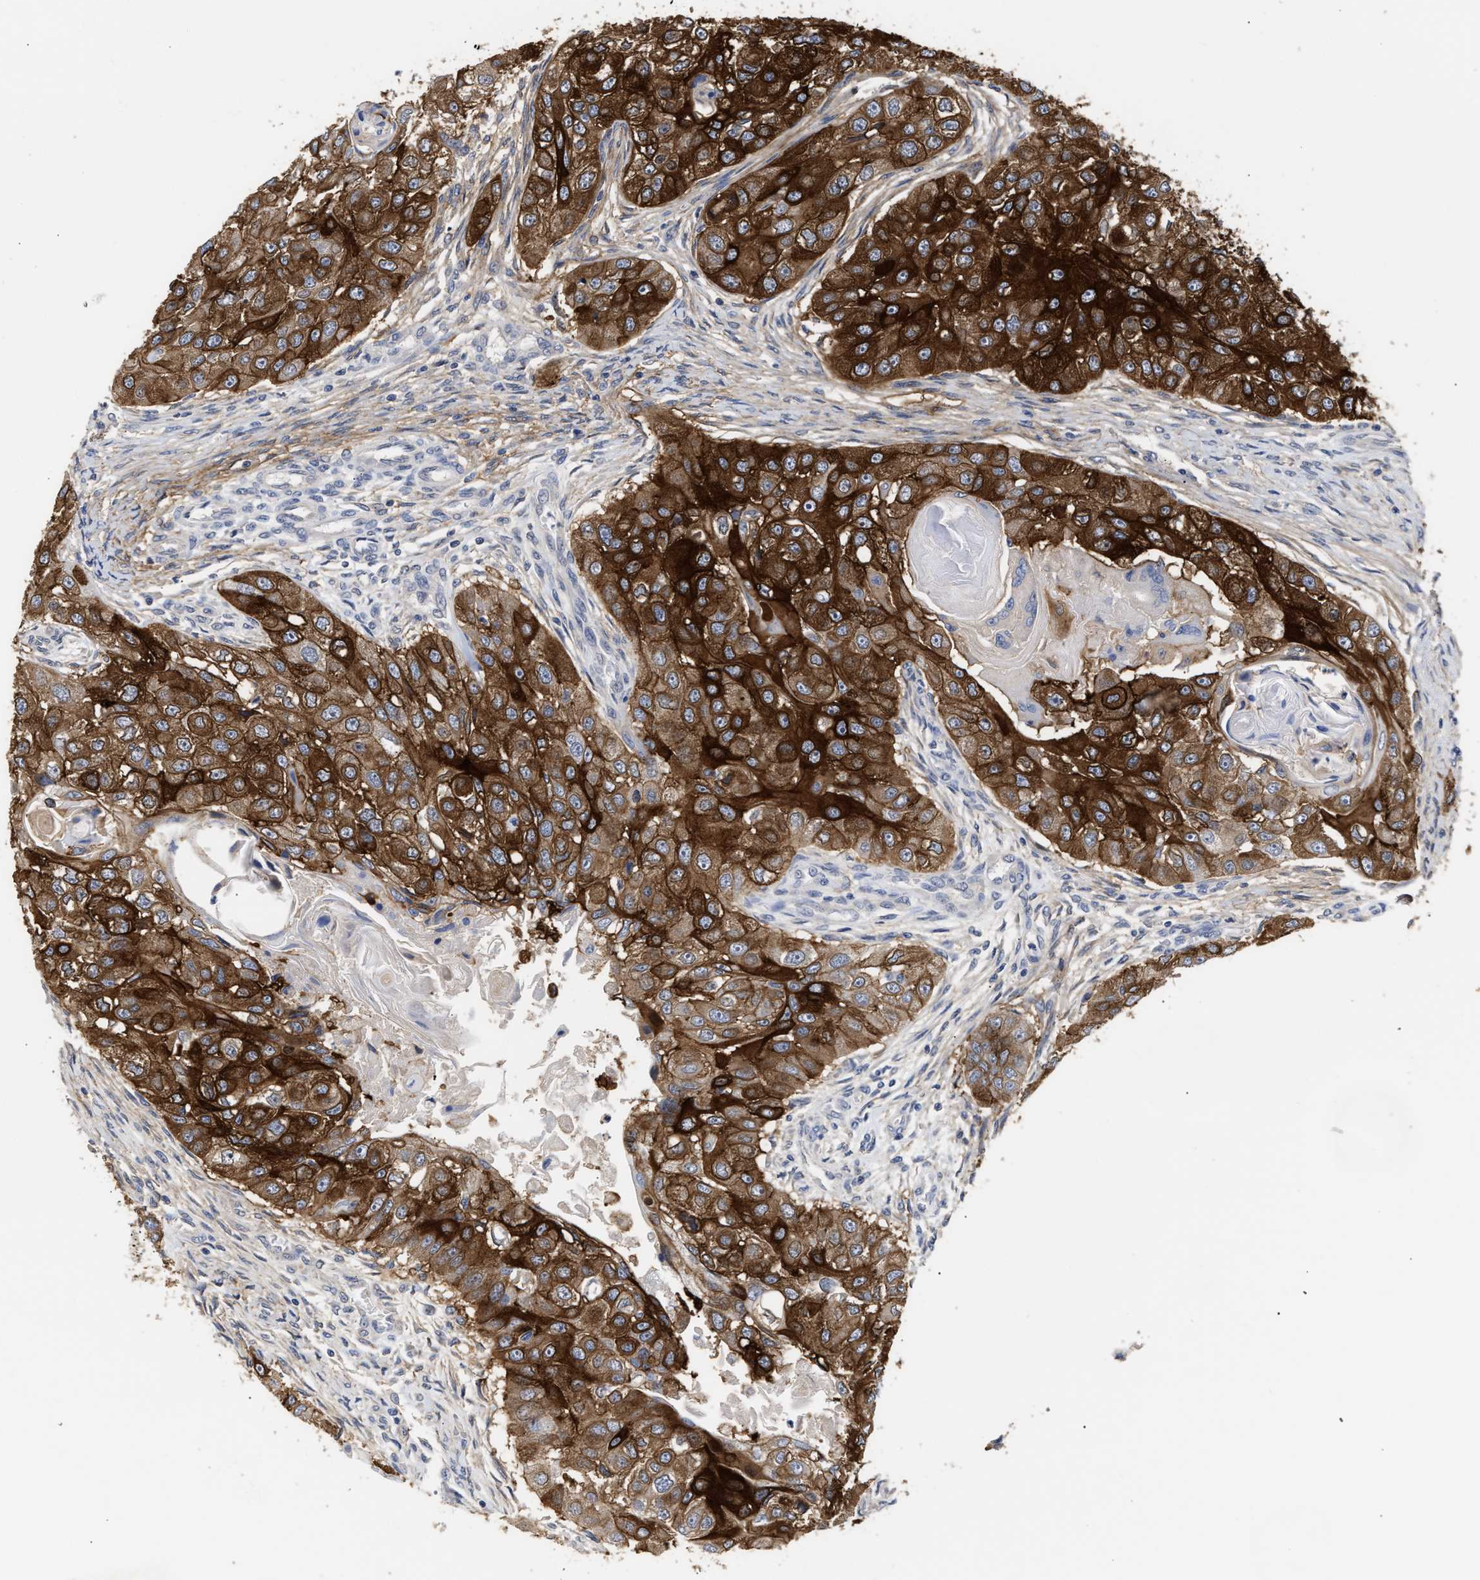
{"staining": {"intensity": "strong", "quantity": ">75%", "location": "cytoplasmic/membranous"}, "tissue": "head and neck cancer", "cell_type": "Tumor cells", "image_type": "cancer", "snomed": [{"axis": "morphology", "description": "Normal tissue, NOS"}, {"axis": "morphology", "description": "Squamous cell carcinoma, NOS"}, {"axis": "topography", "description": "Skeletal muscle"}, {"axis": "topography", "description": "Head-Neck"}], "caption": "Head and neck squamous cell carcinoma tissue exhibits strong cytoplasmic/membranous staining in about >75% of tumor cells, visualized by immunohistochemistry.", "gene": "AHNAK2", "patient": {"sex": "male", "age": 51}}